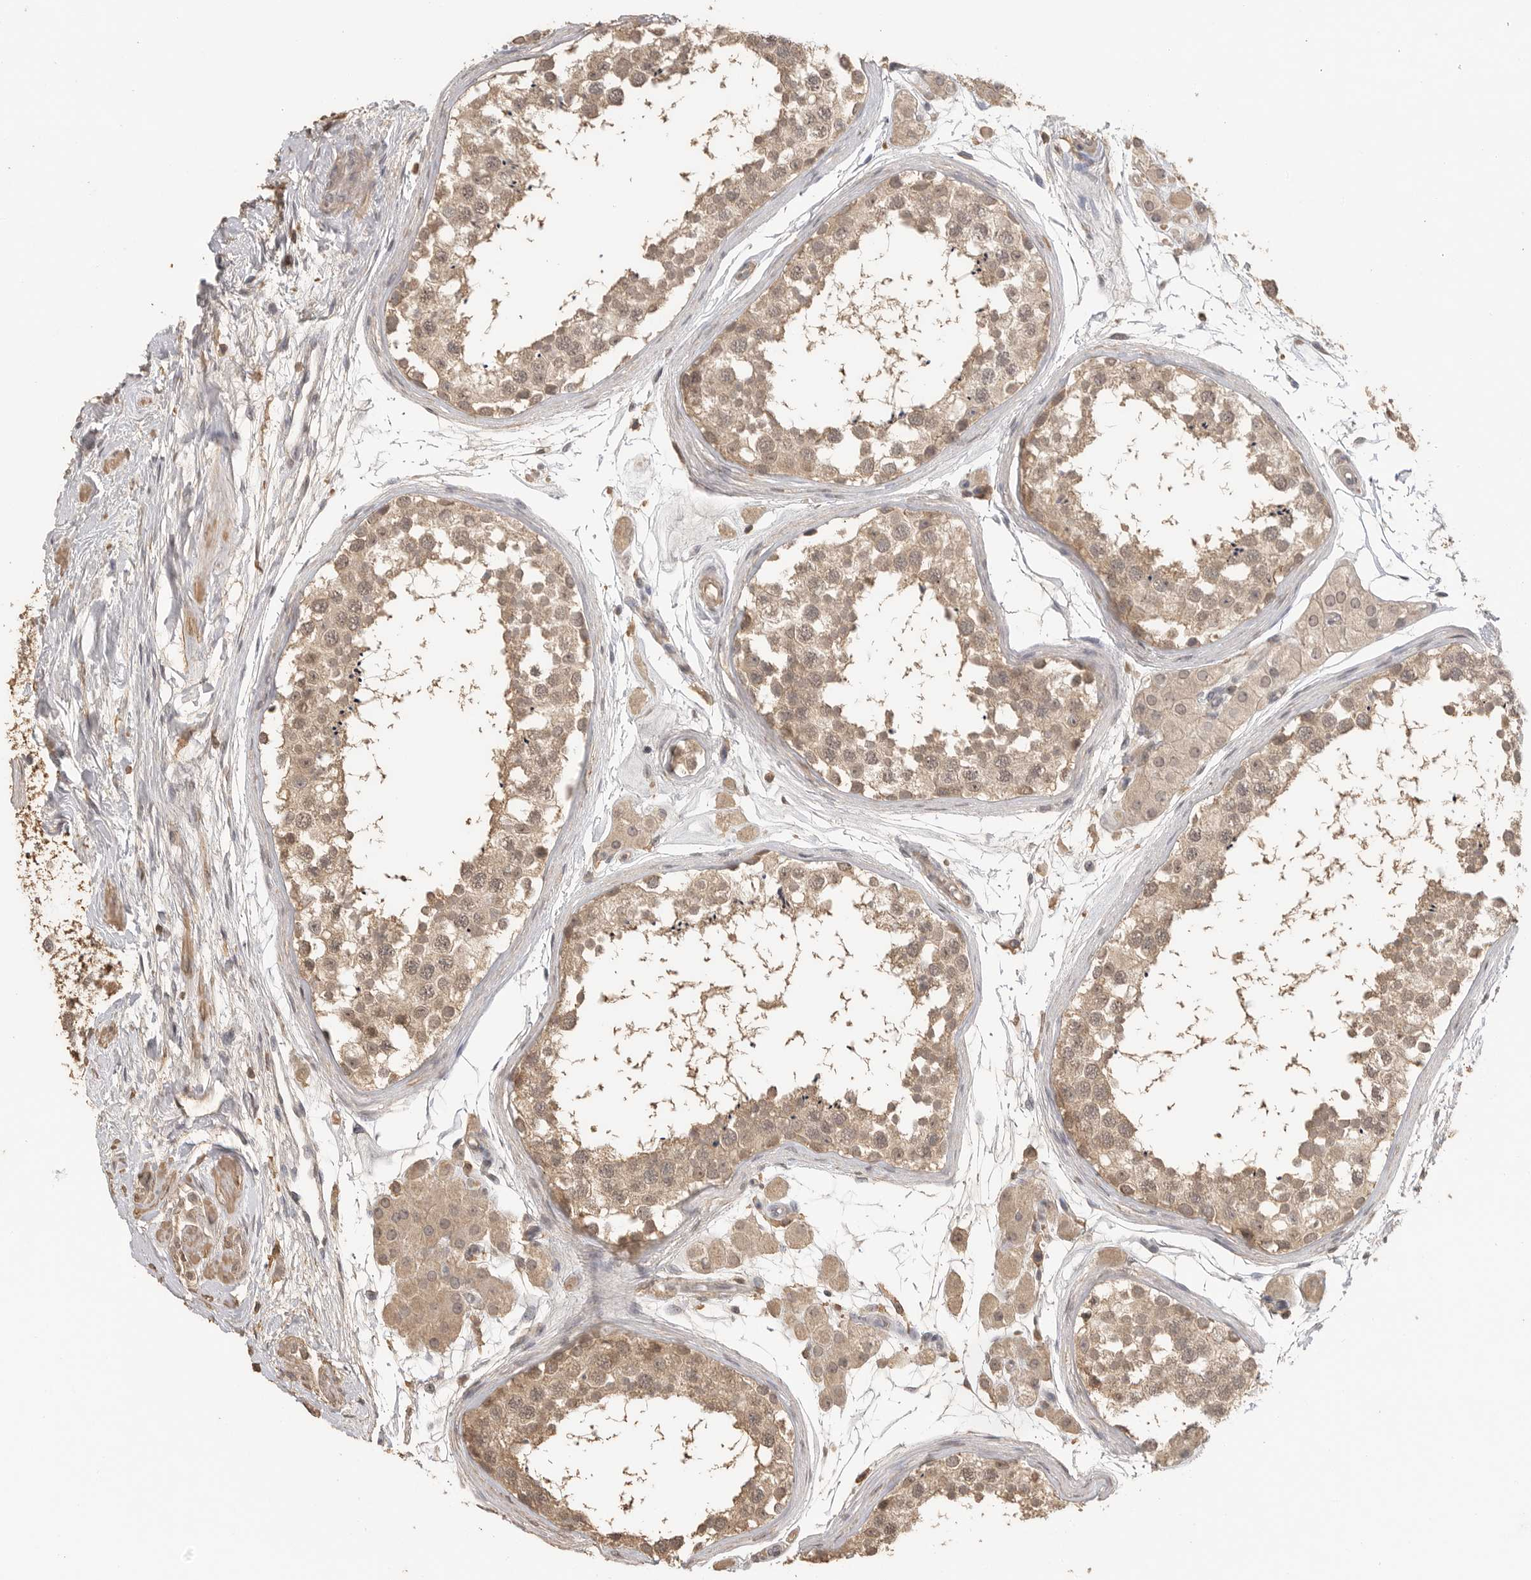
{"staining": {"intensity": "weak", "quantity": ">75%", "location": "cytoplasmic/membranous"}, "tissue": "testis", "cell_type": "Cells in seminiferous ducts", "image_type": "normal", "snomed": [{"axis": "morphology", "description": "Normal tissue, NOS"}, {"axis": "topography", "description": "Testis"}], "caption": "Immunohistochemical staining of benign testis shows >75% levels of weak cytoplasmic/membranous protein expression in about >75% of cells in seminiferous ducts.", "gene": "MAP2K1", "patient": {"sex": "male", "age": 56}}